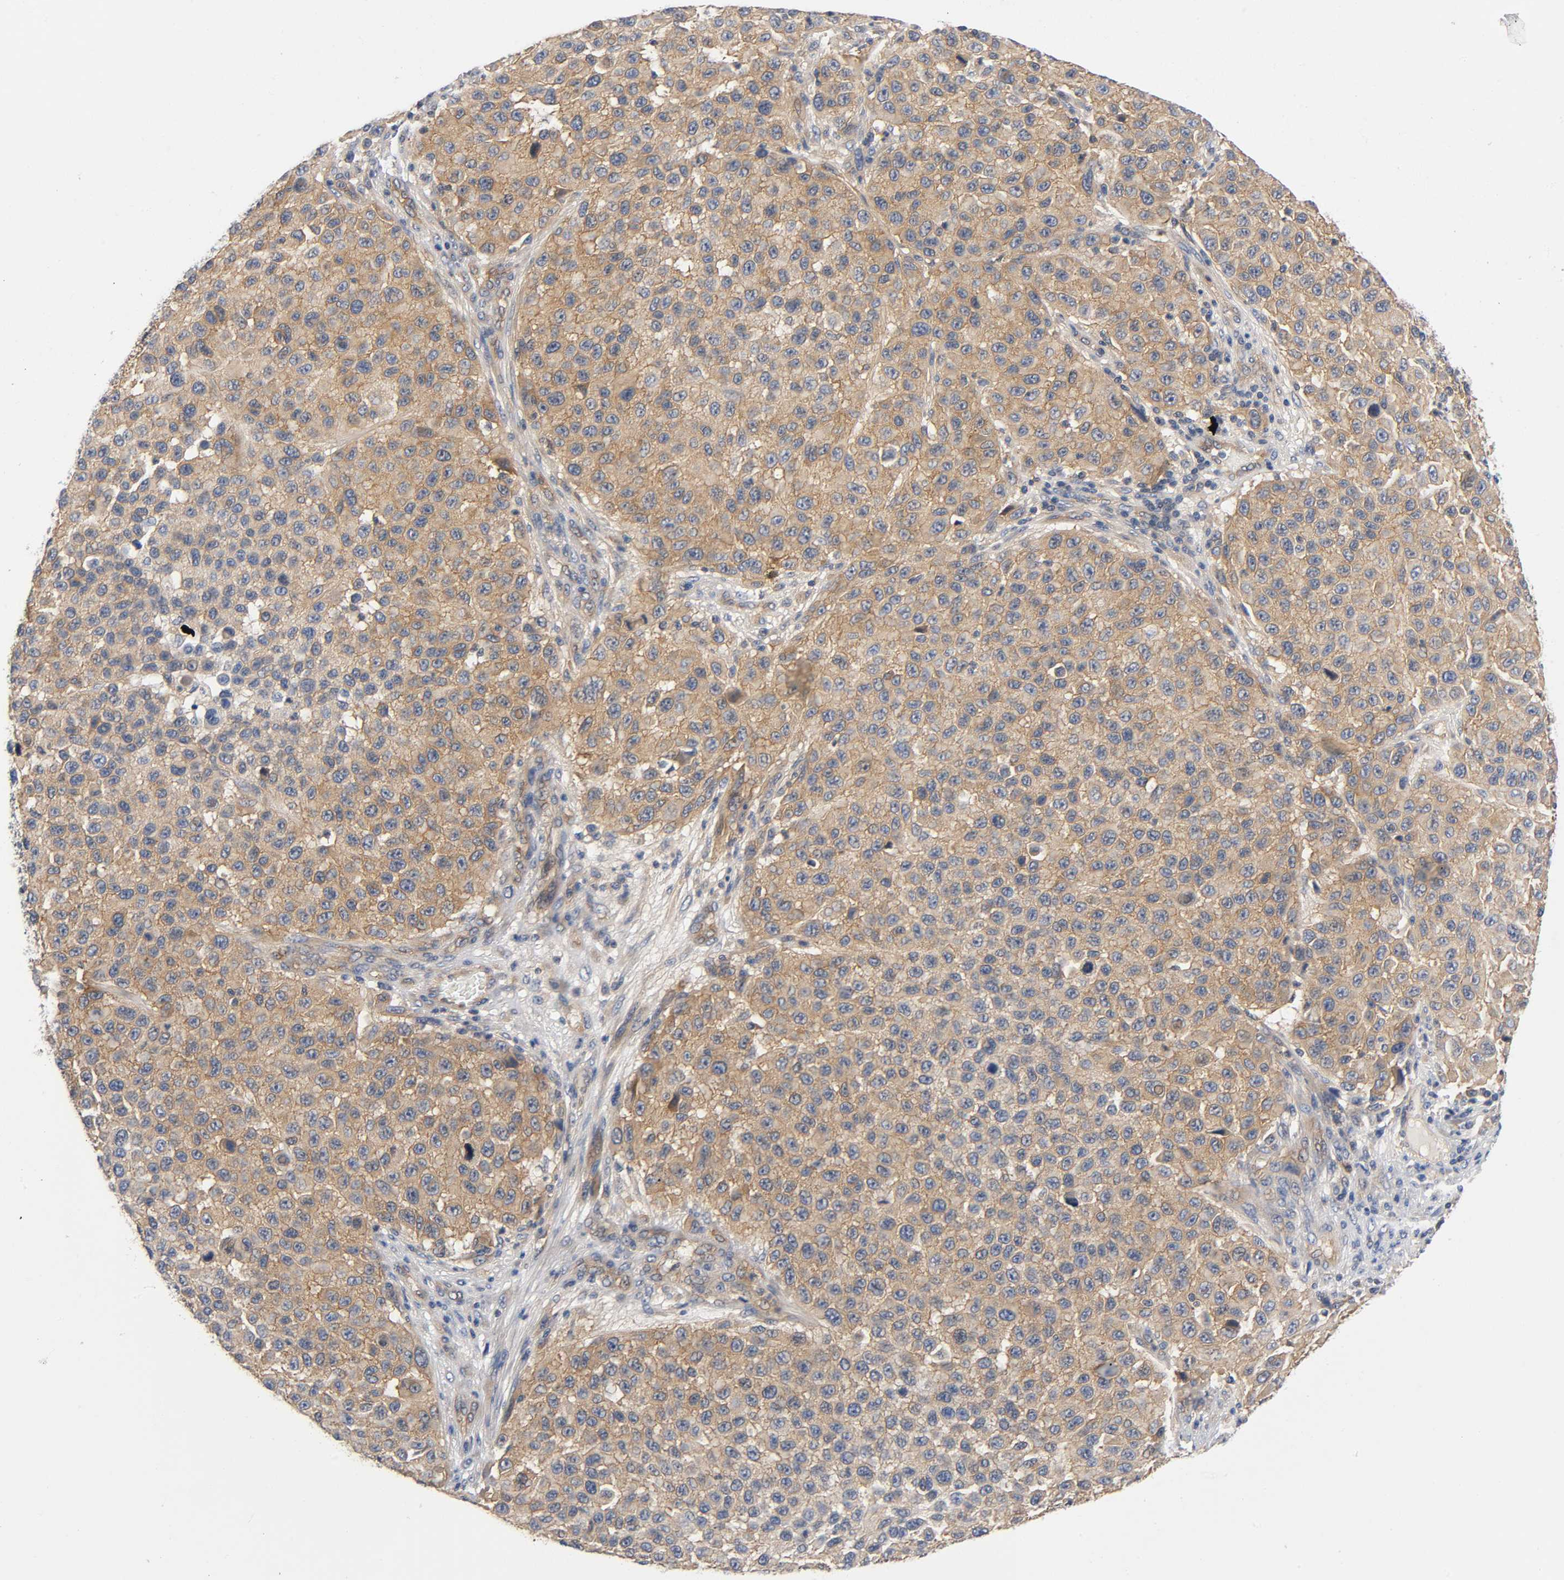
{"staining": {"intensity": "moderate", "quantity": ">75%", "location": "cytoplasmic/membranous"}, "tissue": "melanoma", "cell_type": "Tumor cells", "image_type": "cancer", "snomed": [{"axis": "morphology", "description": "Malignant melanoma, Metastatic site"}, {"axis": "topography", "description": "Lymph node"}], "caption": "A brown stain highlights moderate cytoplasmic/membranous staining of a protein in melanoma tumor cells. Nuclei are stained in blue.", "gene": "PRKAB1", "patient": {"sex": "male", "age": 61}}